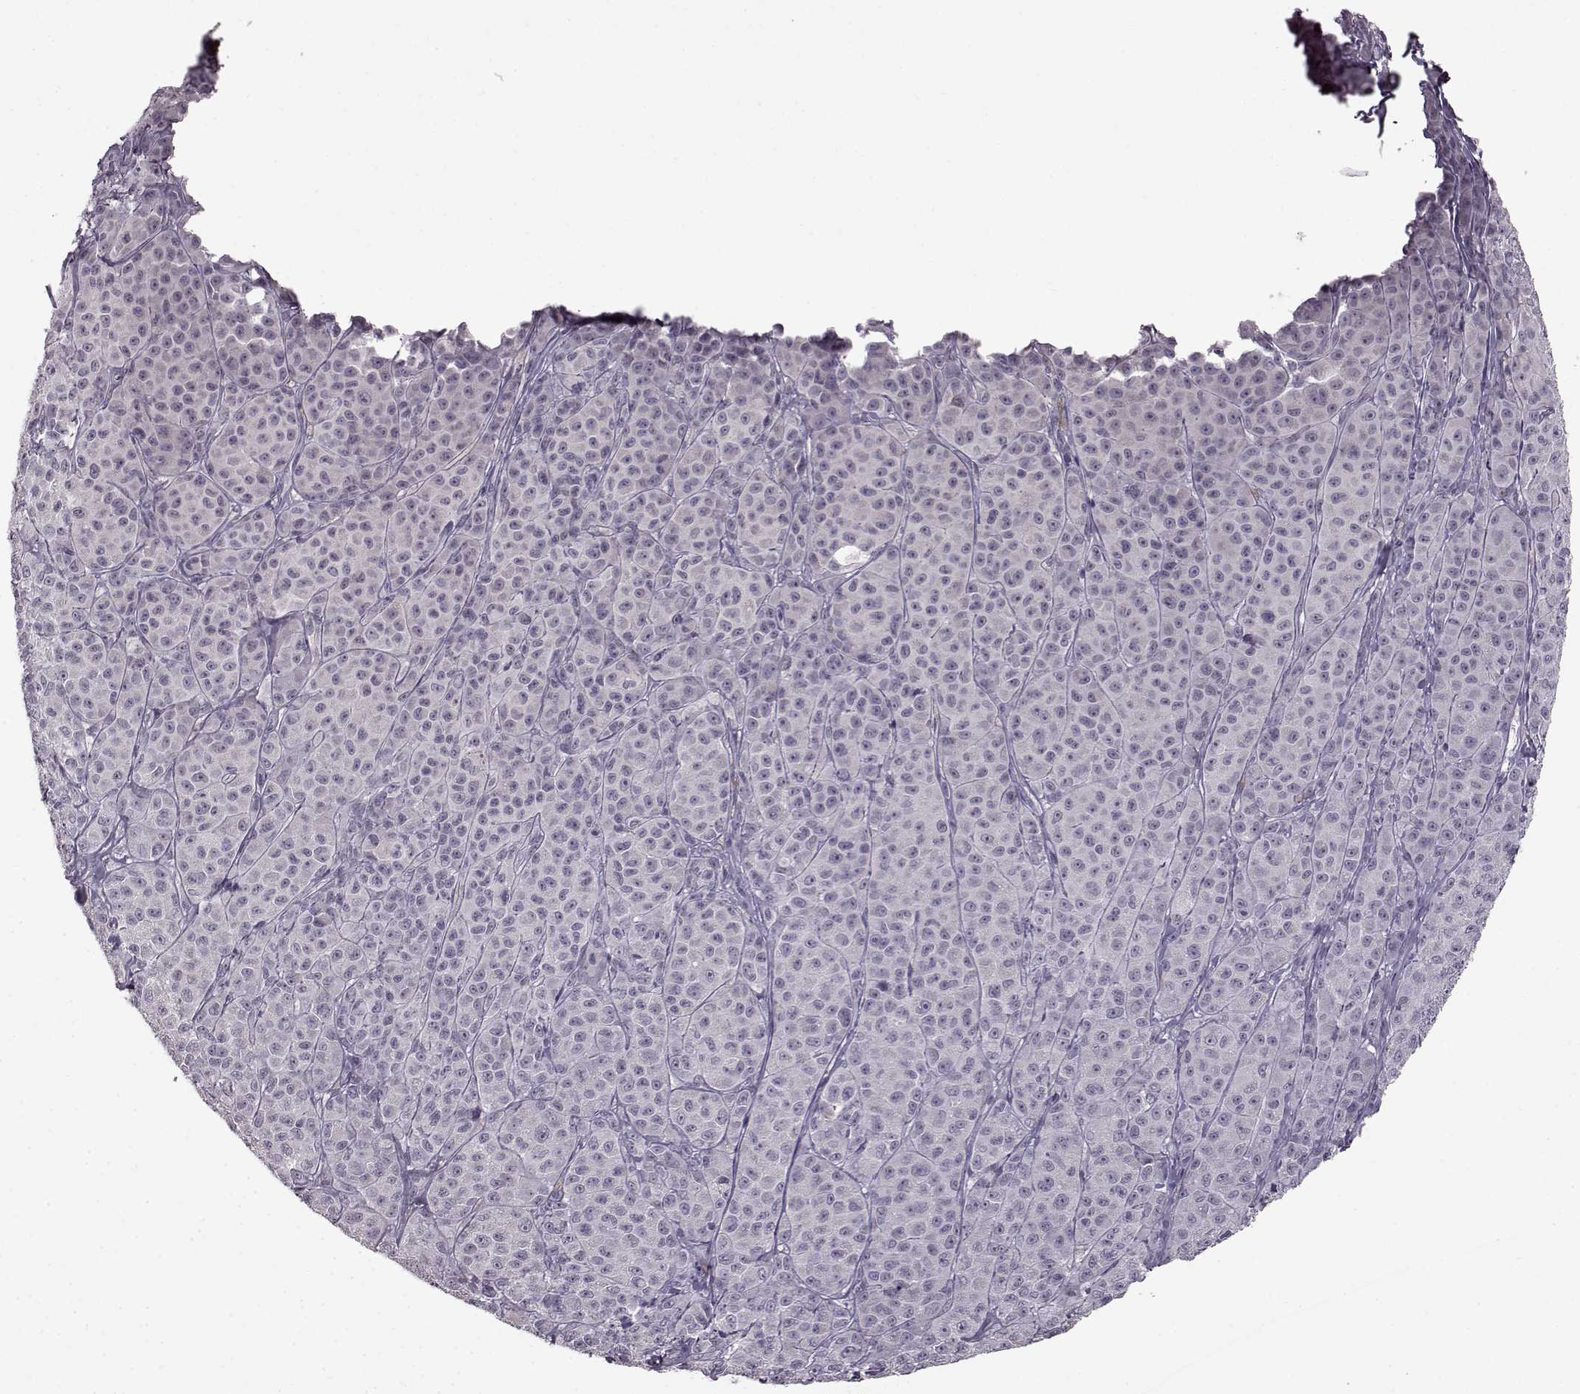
{"staining": {"intensity": "negative", "quantity": "none", "location": "none"}, "tissue": "melanoma", "cell_type": "Tumor cells", "image_type": "cancer", "snomed": [{"axis": "morphology", "description": "Malignant melanoma, NOS"}, {"axis": "topography", "description": "Skin"}], "caption": "Immunohistochemistry image of melanoma stained for a protein (brown), which shows no expression in tumor cells. (Brightfield microscopy of DAB (3,3'-diaminobenzidine) IHC at high magnification).", "gene": "LHB", "patient": {"sex": "male", "age": 89}}